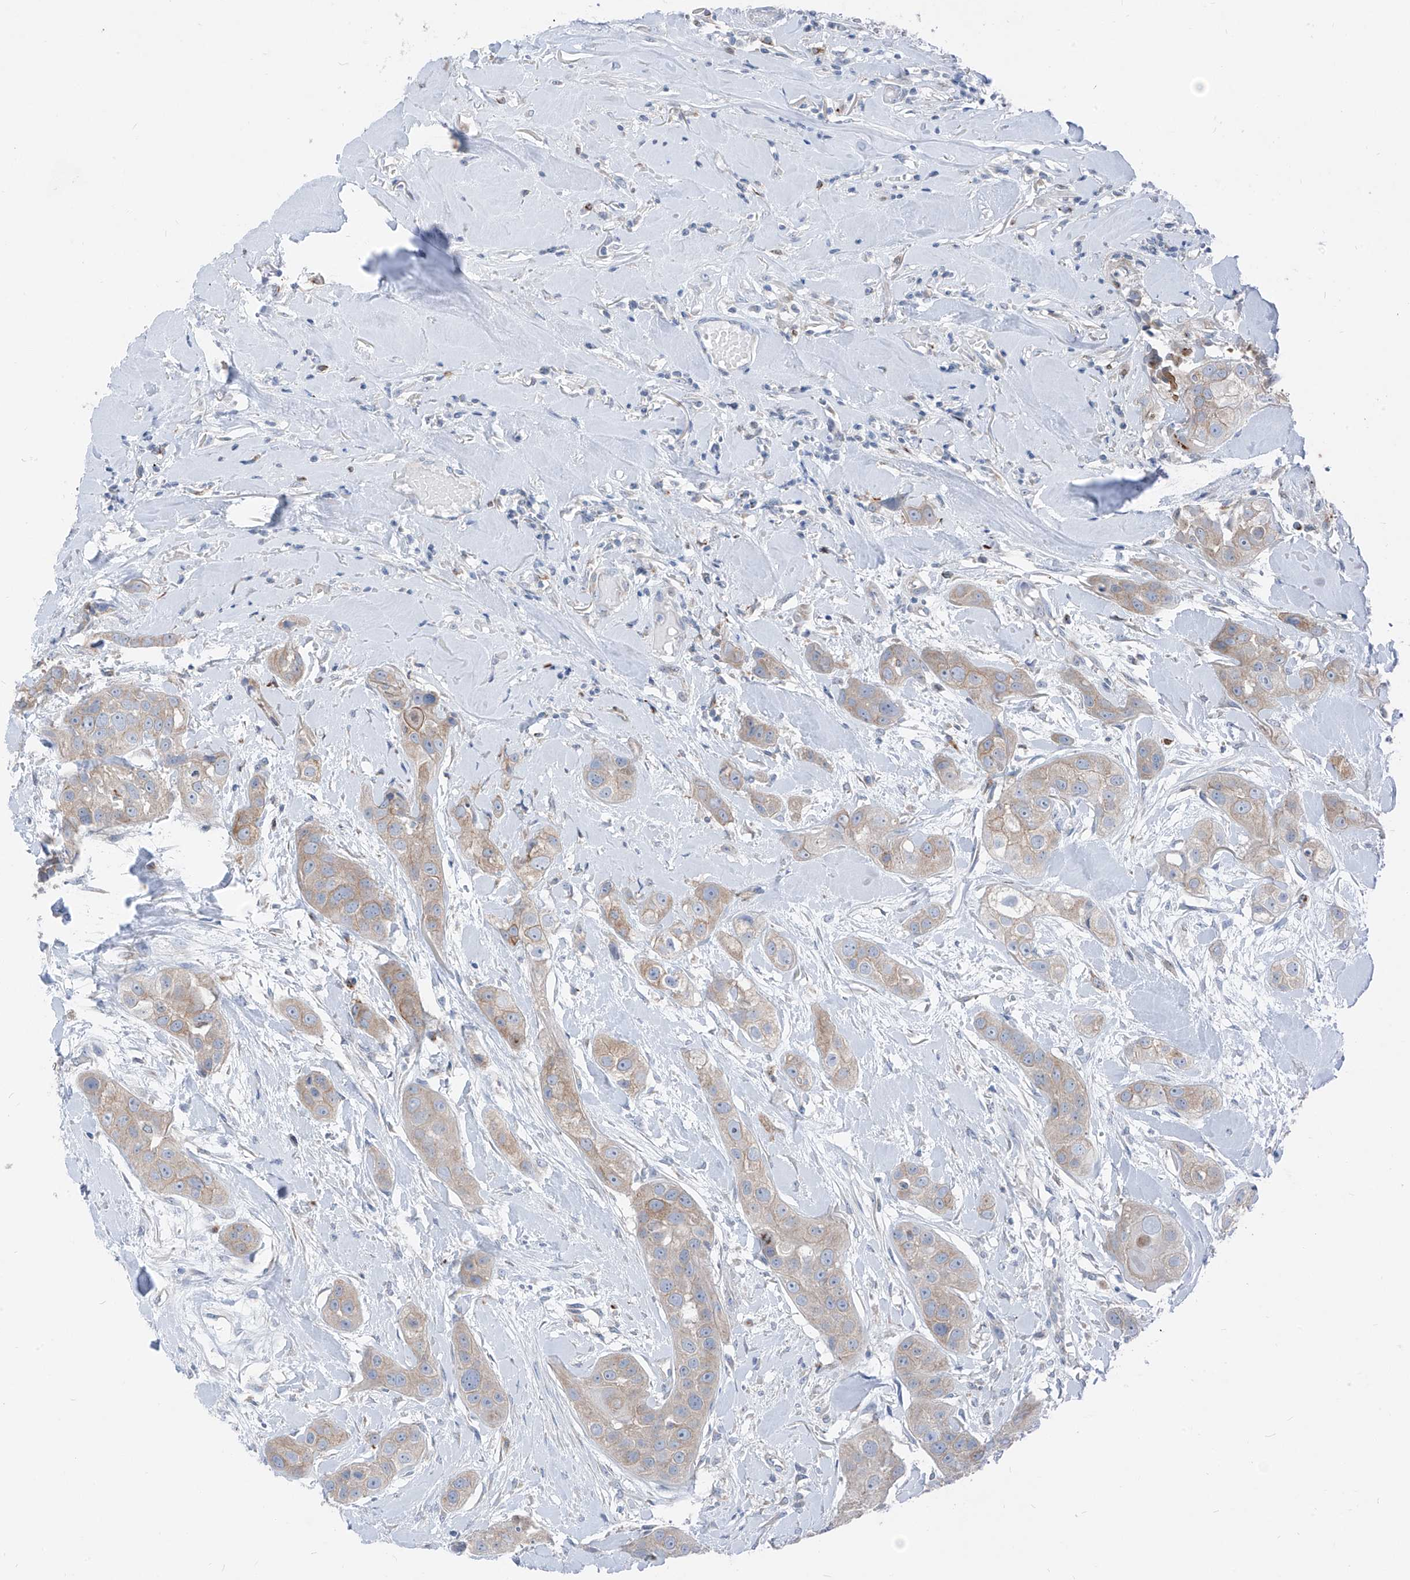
{"staining": {"intensity": "weak", "quantity": ">75%", "location": "cytoplasmic/membranous"}, "tissue": "head and neck cancer", "cell_type": "Tumor cells", "image_type": "cancer", "snomed": [{"axis": "morphology", "description": "Normal tissue, NOS"}, {"axis": "morphology", "description": "Squamous cell carcinoma, NOS"}, {"axis": "topography", "description": "Skeletal muscle"}, {"axis": "topography", "description": "Head-Neck"}], "caption": "Approximately >75% of tumor cells in head and neck squamous cell carcinoma reveal weak cytoplasmic/membranous protein positivity as visualized by brown immunohistochemical staining.", "gene": "GPR137C", "patient": {"sex": "male", "age": 51}}